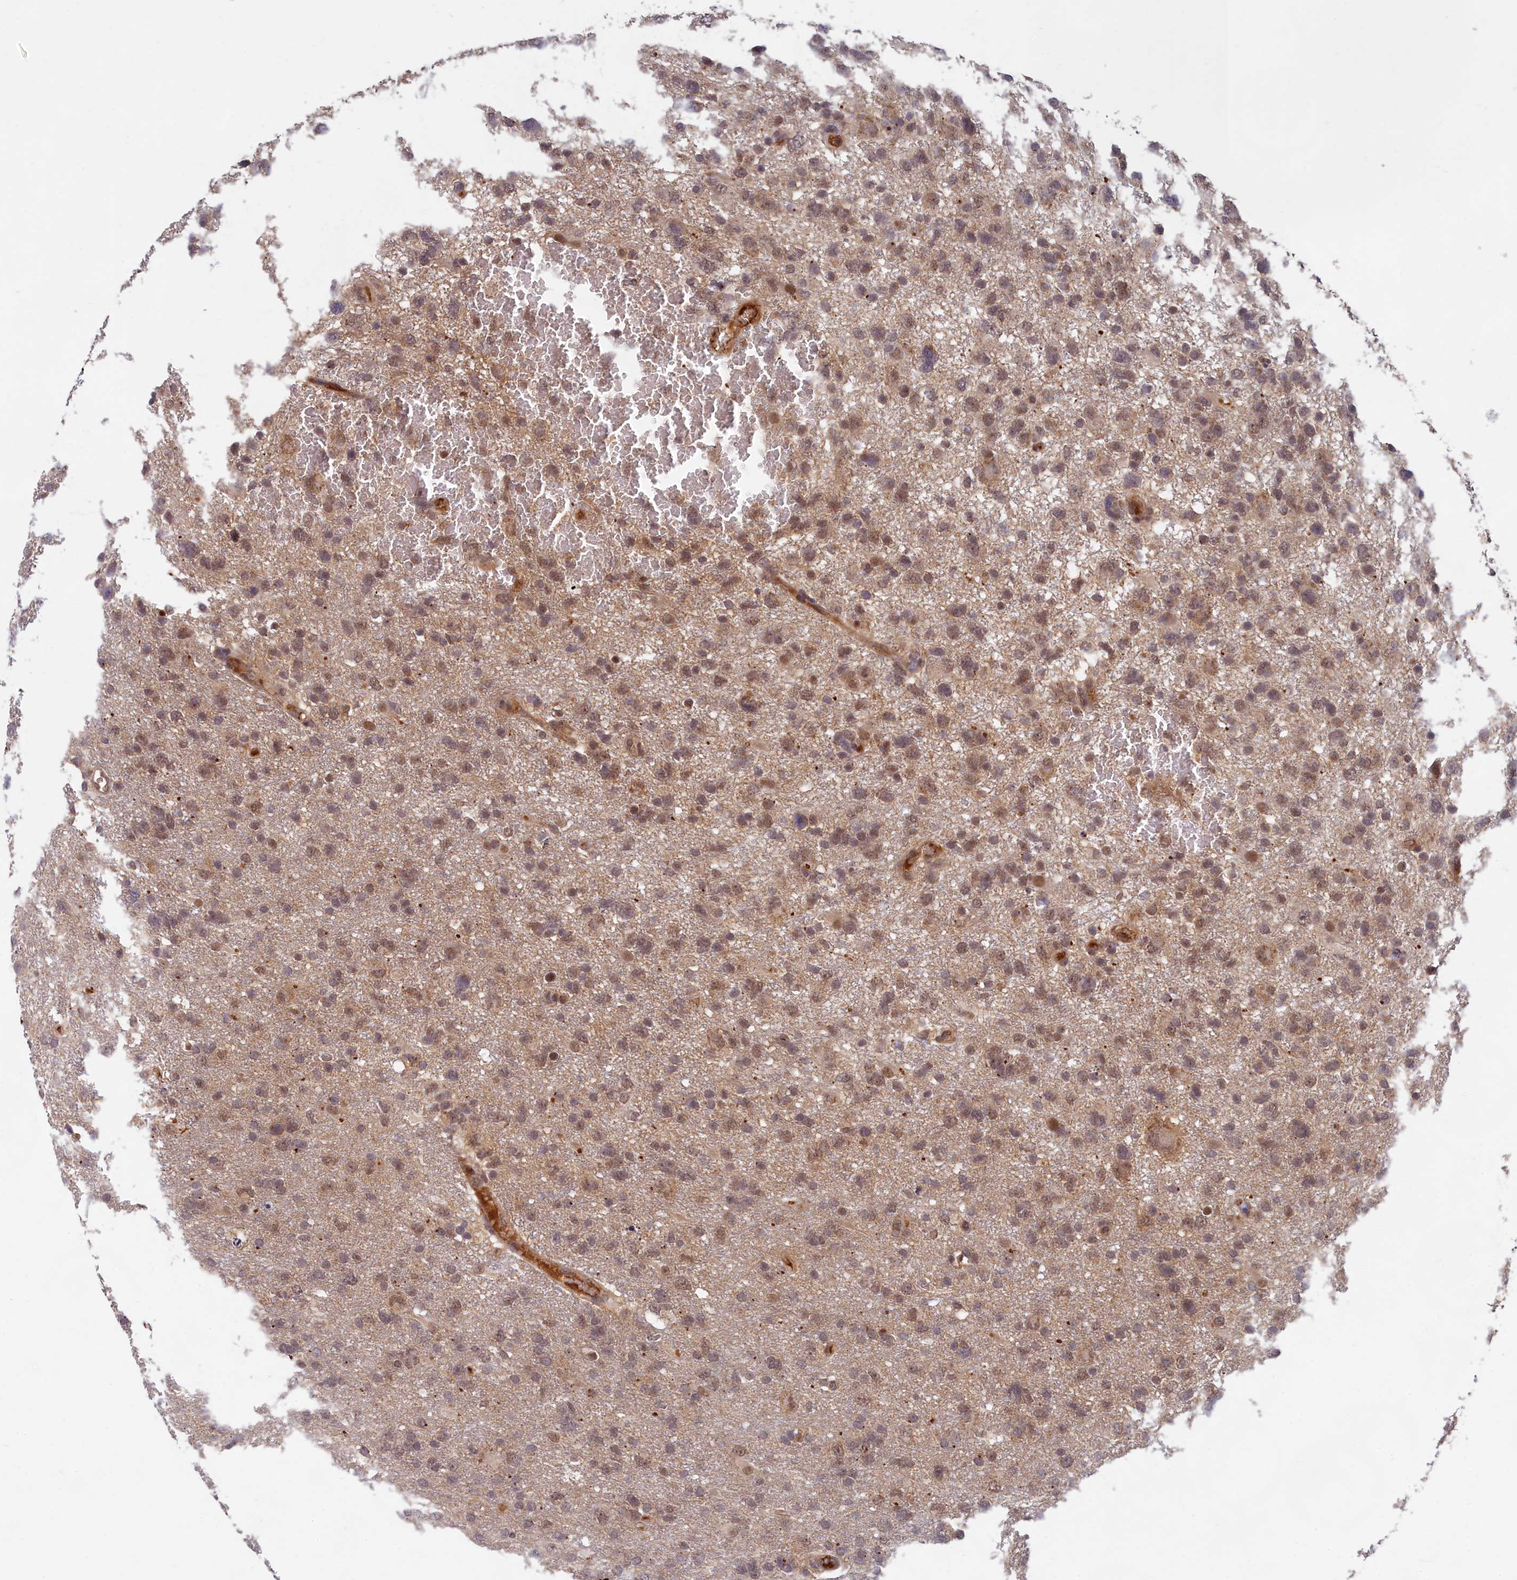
{"staining": {"intensity": "weak", "quantity": "<25%", "location": "nuclear"}, "tissue": "glioma", "cell_type": "Tumor cells", "image_type": "cancer", "snomed": [{"axis": "morphology", "description": "Glioma, malignant, High grade"}, {"axis": "topography", "description": "Brain"}], "caption": "The immunohistochemistry image has no significant staining in tumor cells of malignant high-grade glioma tissue.", "gene": "EARS2", "patient": {"sex": "male", "age": 61}}